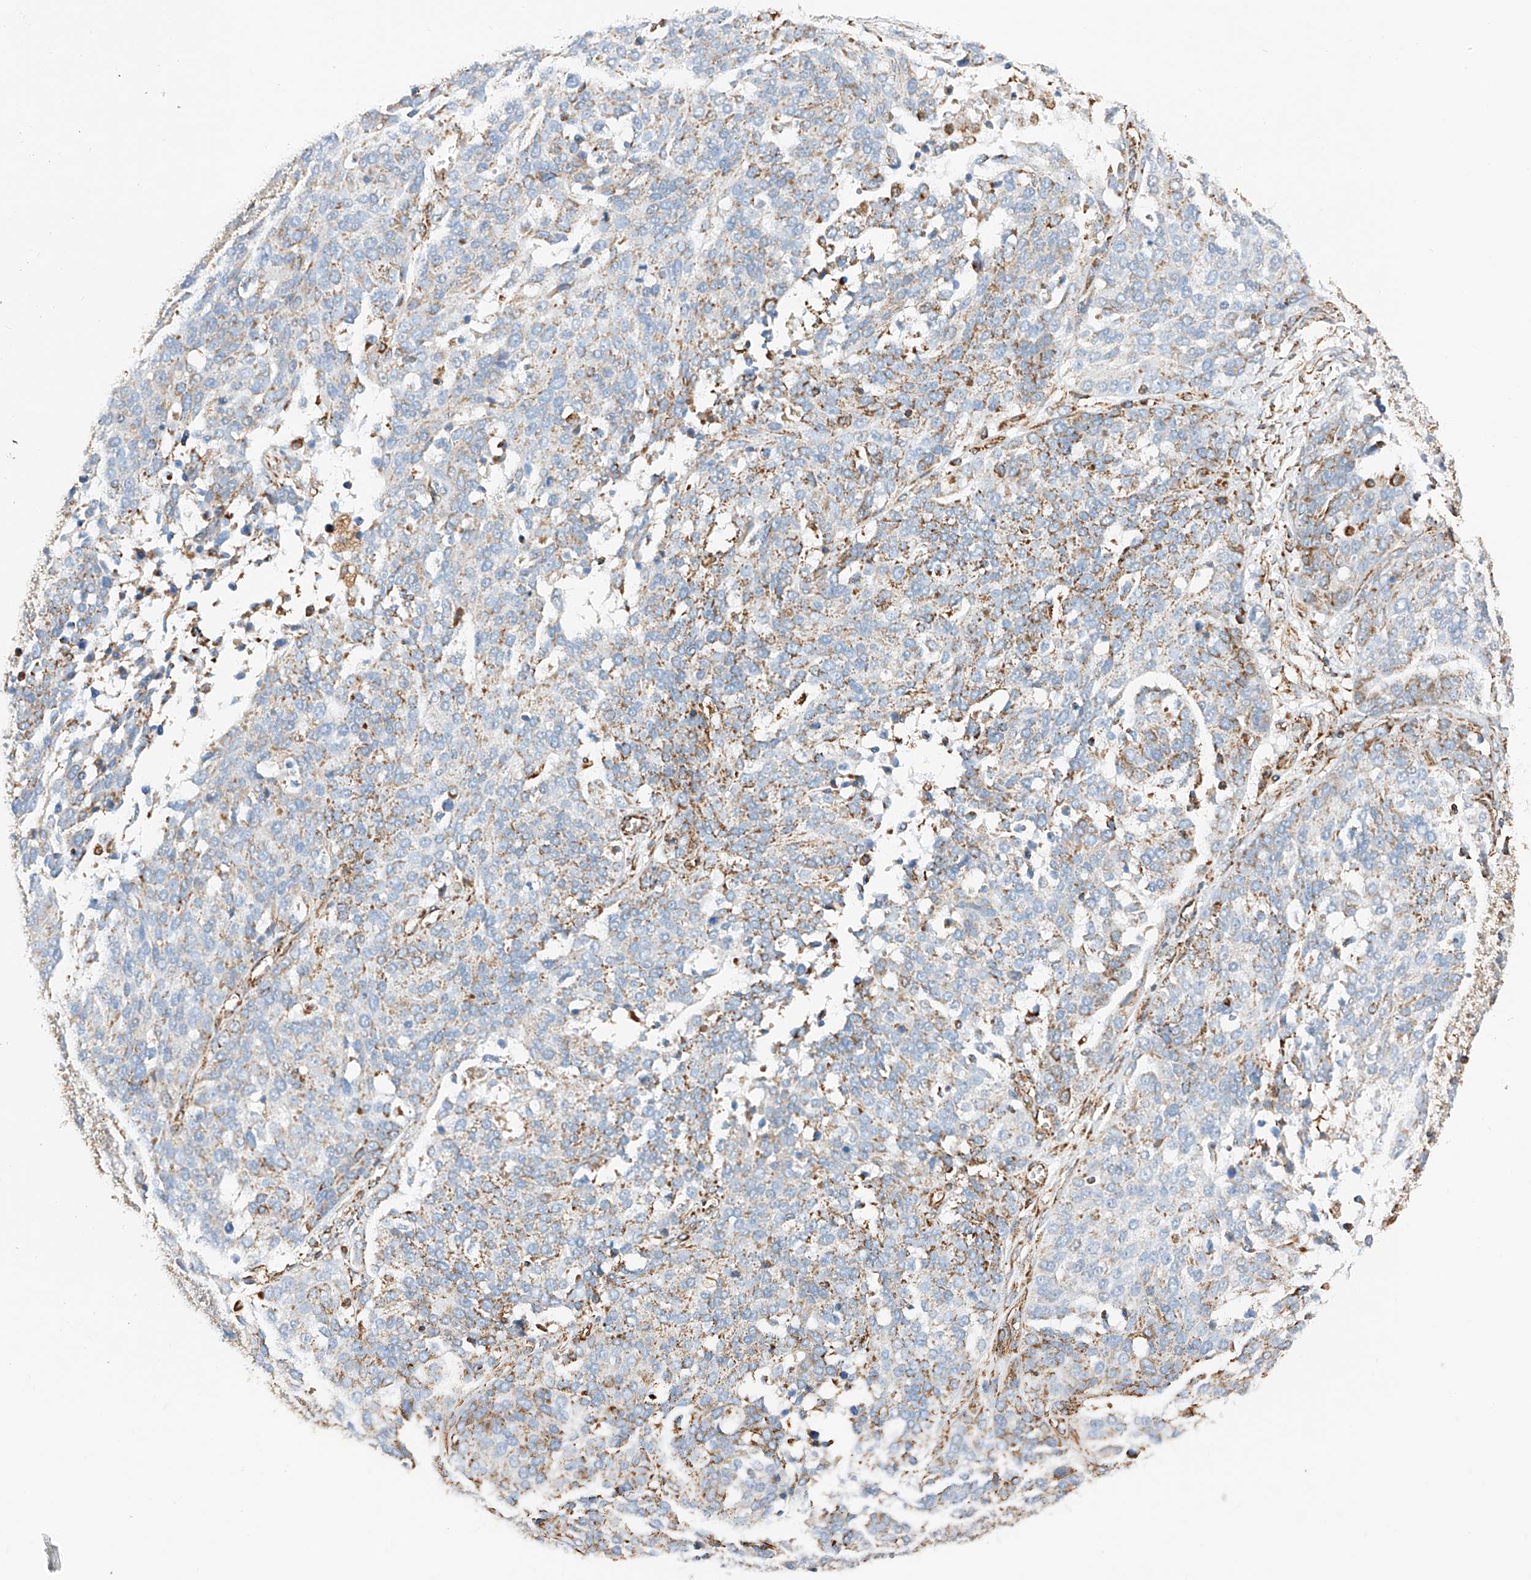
{"staining": {"intensity": "moderate", "quantity": "25%-75%", "location": "cytoplasmic/membranous"}, "tissue": "ovarian cancer", "cell_type": "Tumor cells", "image_type": "cancer", "snomed": [{"axis": "morphology", "description": "Cystadenocarcinoma, serous, NOS"}, {"axis": "topography", "description": "Ovary"}], "caption": "High-magnification brightfield microscopy of ovarian cancer stained with DAB (brown) and counterstained with hematoxylin (blue). tumor cells exhibit moderate cytoplasmic/membranous positivity is identified in approximately25%-75% of cells.", "gene": "NDUFV3", "patient": {"sex": "female", "age": 44}}